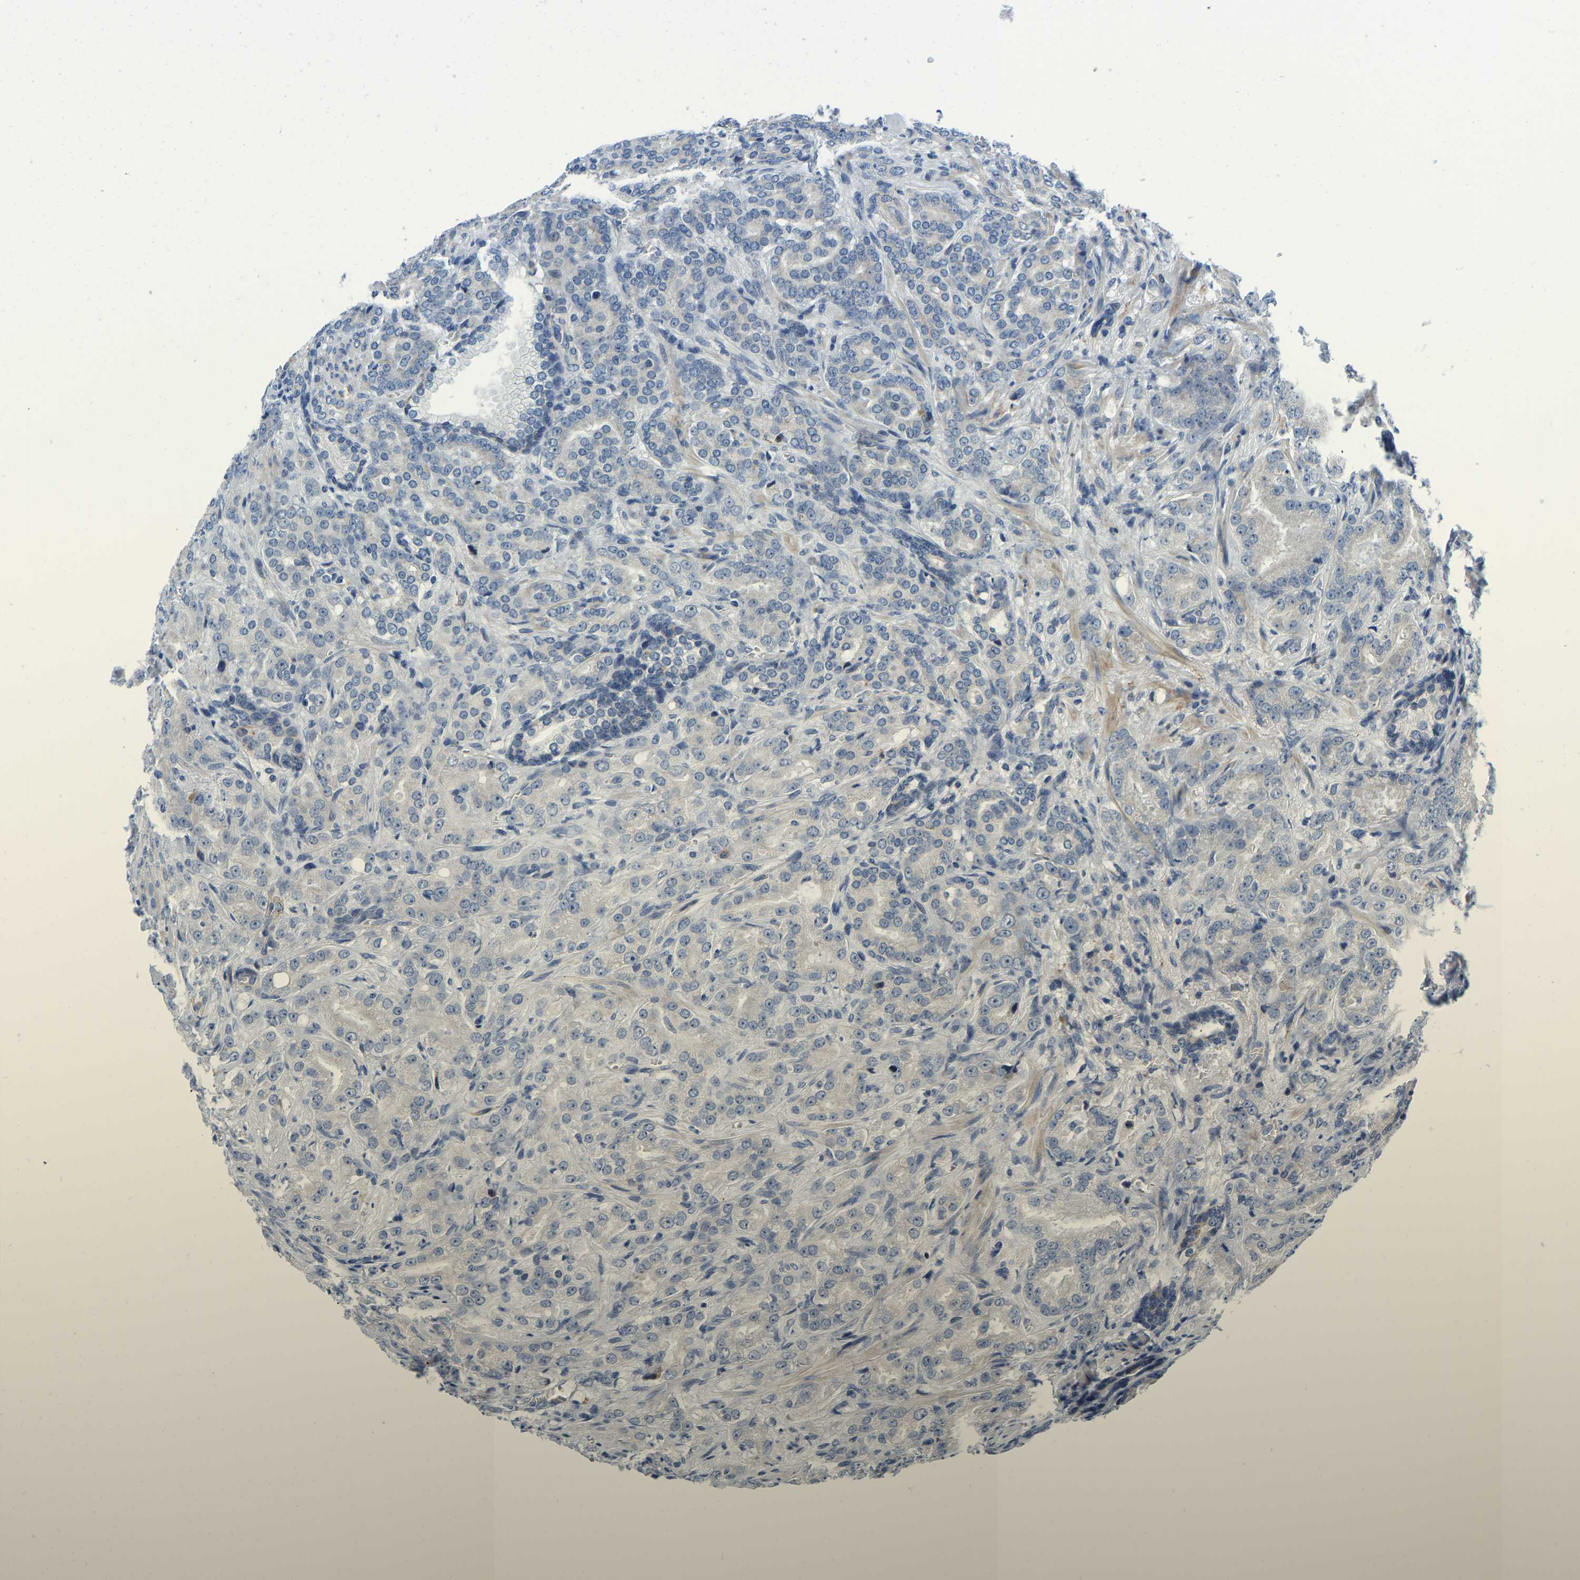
{"staining": {"intensity": "negative", "quantity": "none", "location": "none"}, "tissue": "prostate cancer", "cell_type": "Tumor cells", "image_type": "cancer", "snomed": [{"axis": "morphology", "description": "Adenocarcinoma, High grade"}, {"axis": "topography", "description": "Prostate"}], "caption": "Immunohistochemistry image of human prostate cancer stained for a protein (brown), which shows no staining in tumor cells.", "gene": "LIAS", "patient": {"sex": "male", "age": 64}}